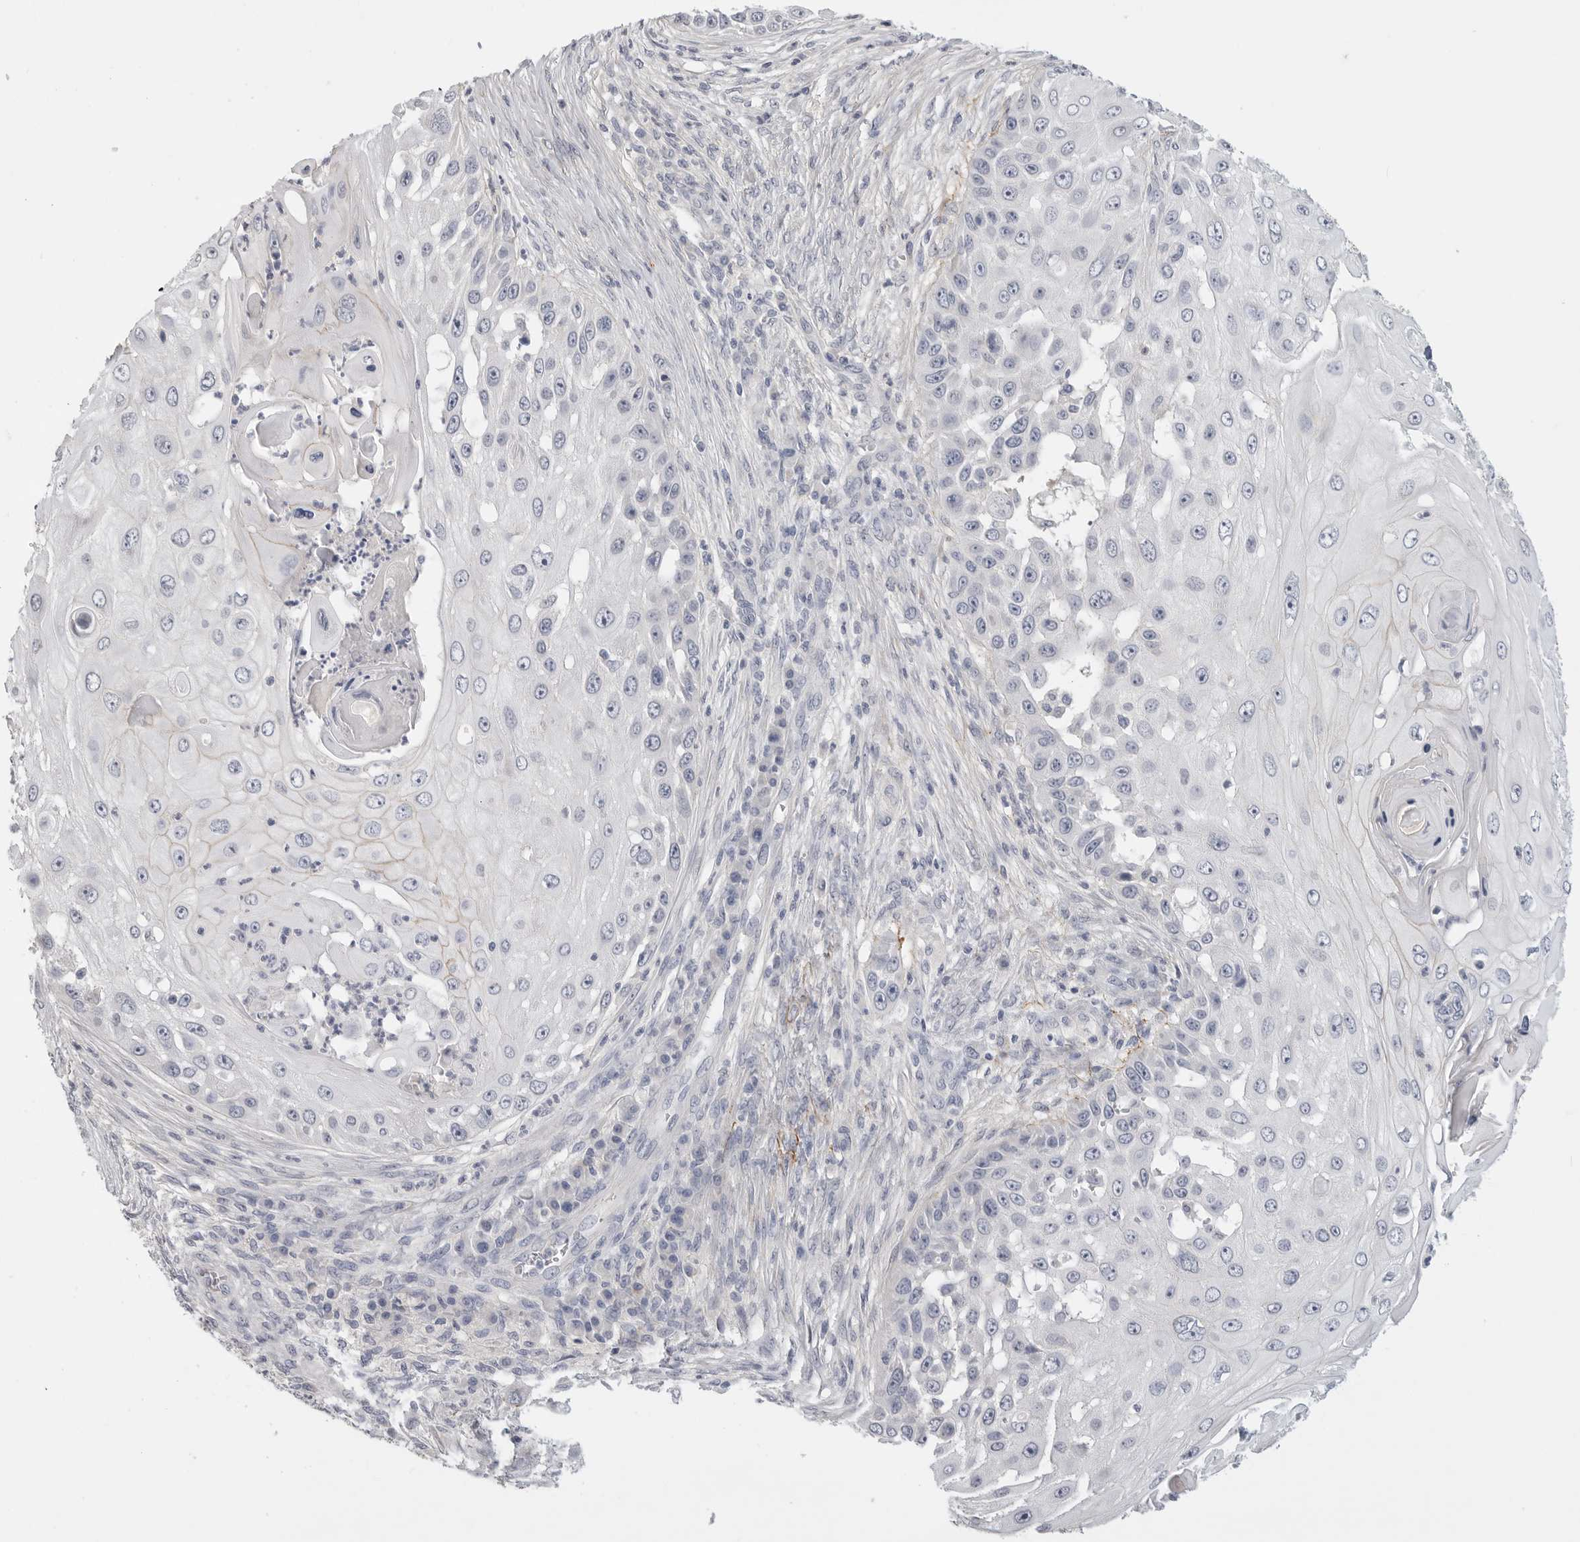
{"staining": {"intensity": "negative", "quantity": "none", "location": "none"}, "tissue": "skin cancer", "cell_type": "Tumor cells", "image_type": "cancer", "snomed": [{"axis": "morphology", "description": "Squamous cell carcinoma, NOS"}, {"axis": "topography", "description": "Skin"}], "caption": "This is an immunohistochemistry photomicrograph of human squamous cell carcinoma (skin). There is no expression in tumor cells.", "gene": "FBN2", "patient": {"sex": "female", "age": 44}}